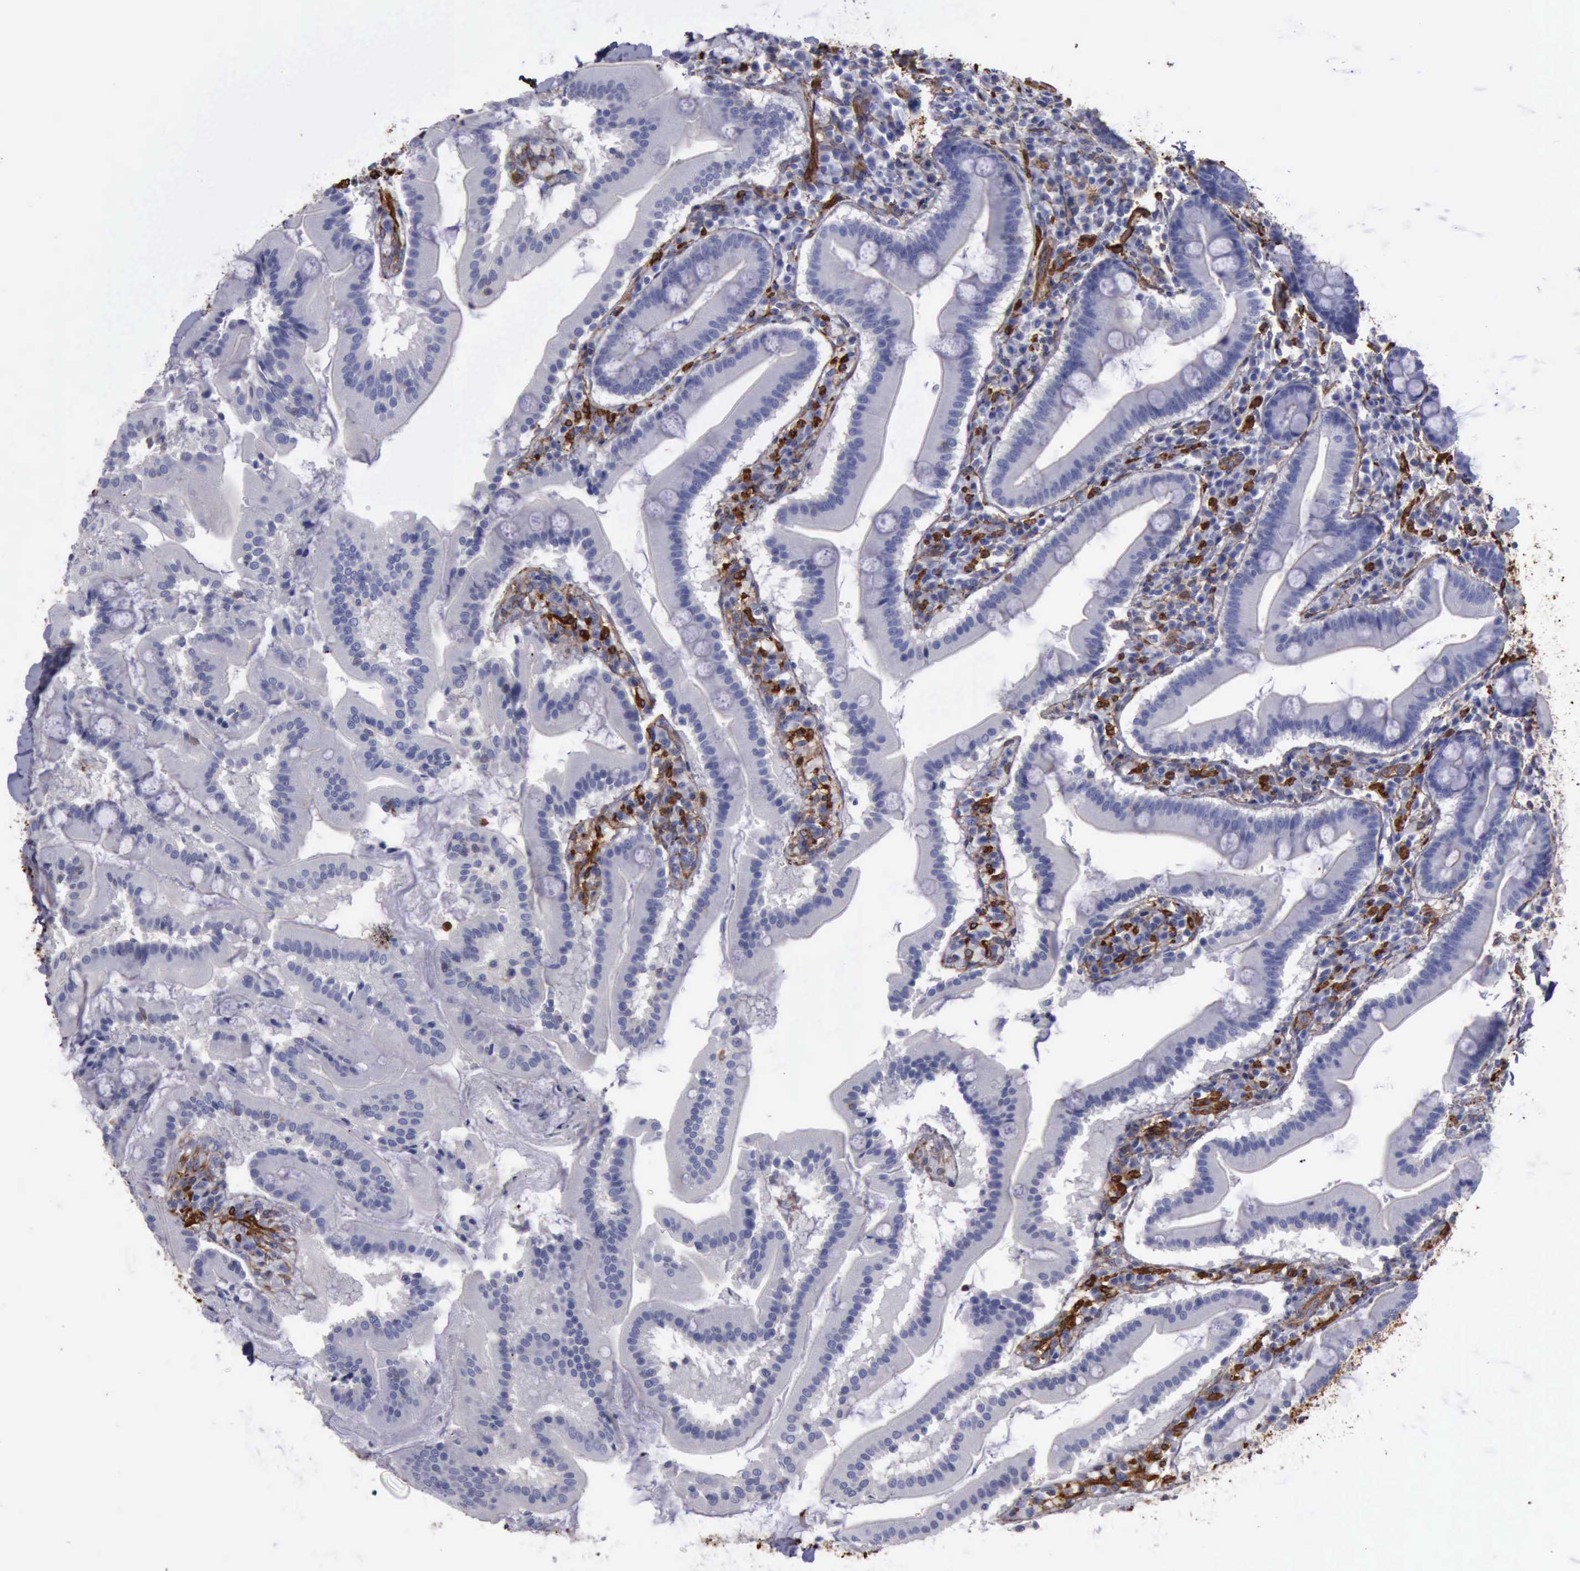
{"staining": {"intensity": "negative", "quantity": "none", "location": "none"}, "tissue": "duodenum", "cell_type": "Glandular cells", "image_type": "normal", "snomed": [{"axis": "morphology", "description": "Normal tissue, NOS"}, {"axis": "topography", "description": "Duodenum"}], "caption": "Immunohistochemical staining of unremarkable duodenum shows no significant positivity in glandular cells. (DAB IHC visualized using brightfield microscopy, high magnification).", "gene": "FLNA", "patient": {"sex": "male", "age": 50}}